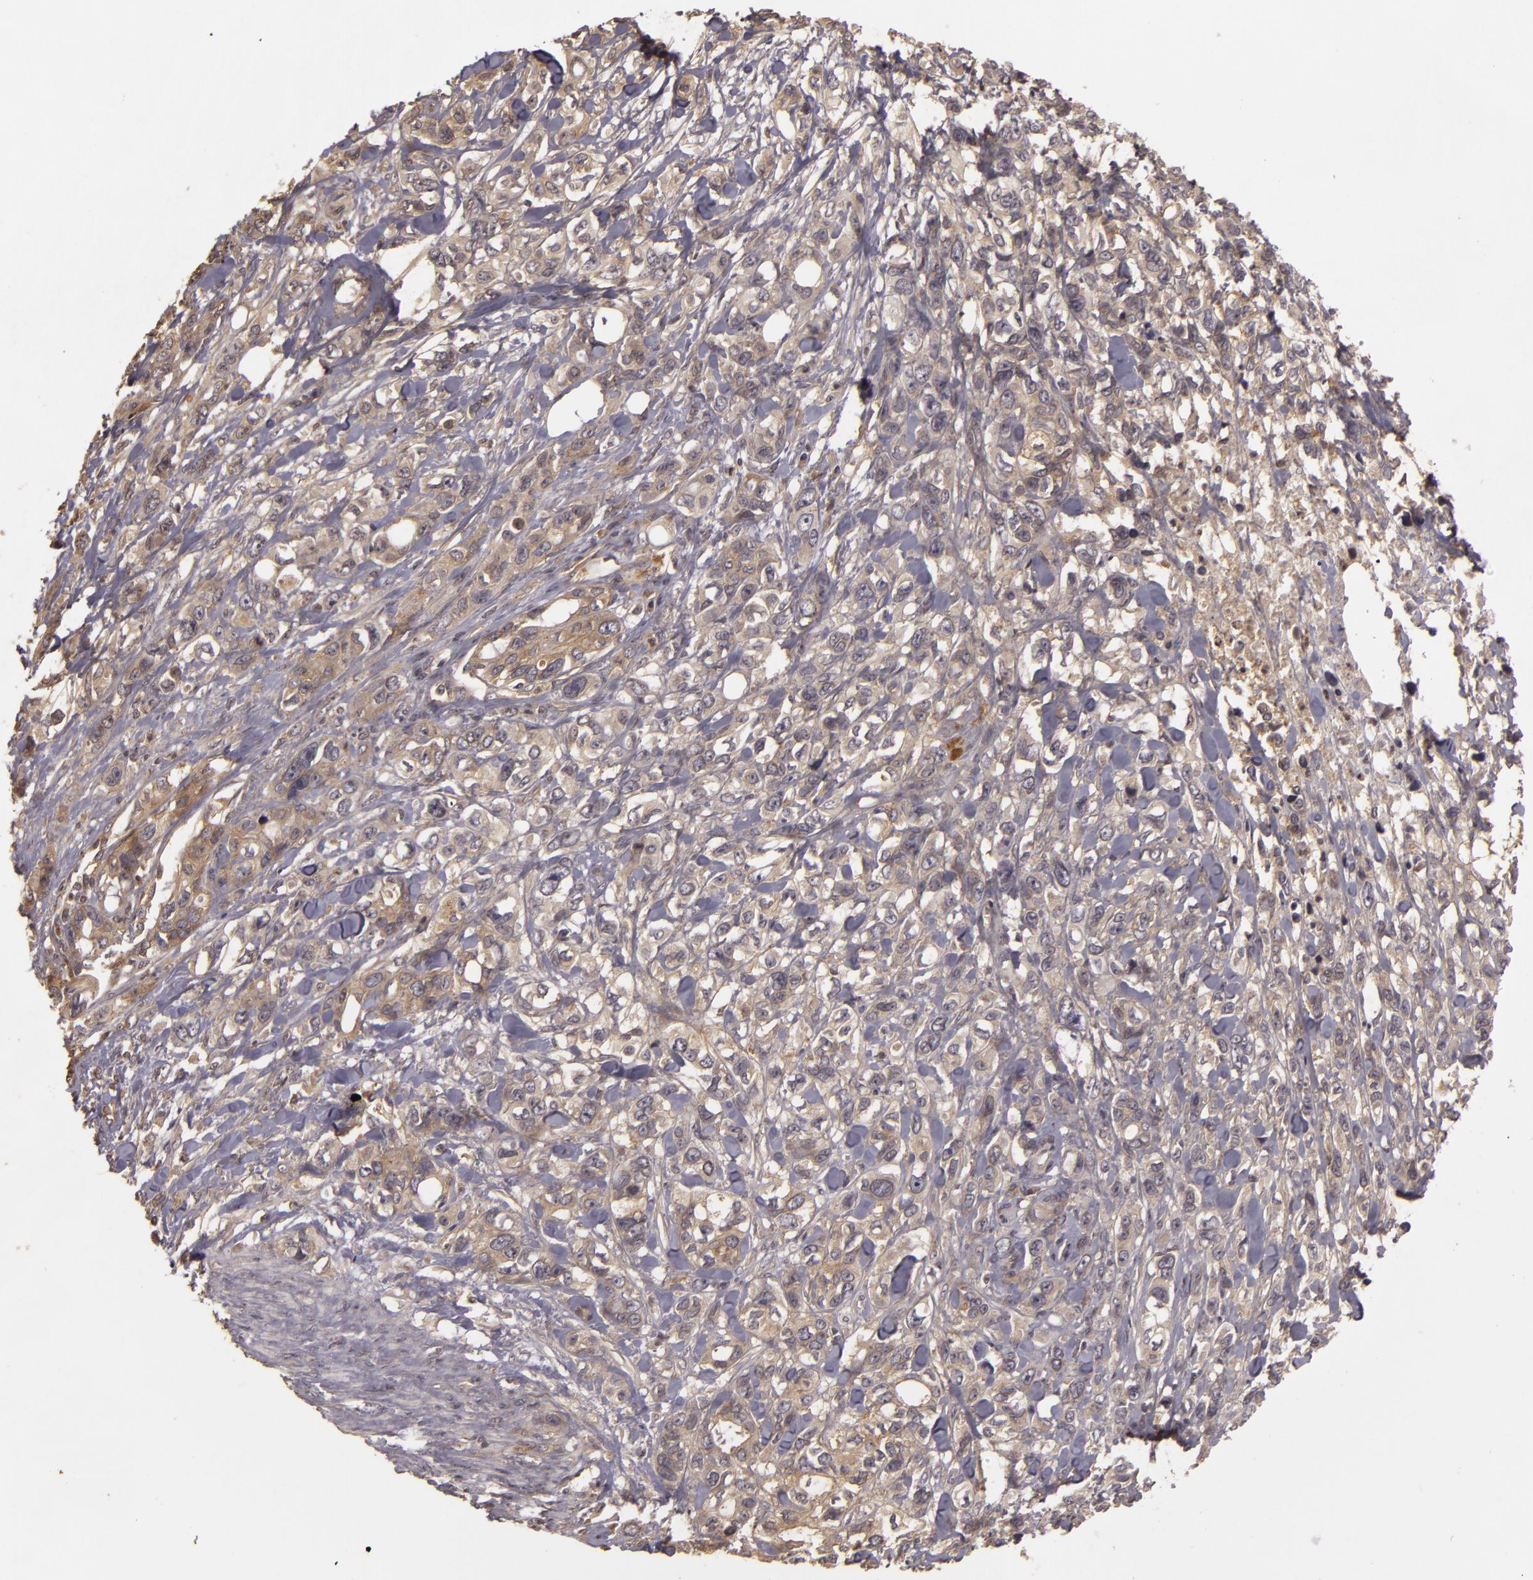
{"staining": {"intensity": "weak", "quantity": ">75%", "location": "cytoplasmic/membranous"}, "tissue": "stomach cancer", "cell_type": "Tumor cells", "image_type": "cancer", "snomed": [{"axis": "morphology", "description": "Adenocarcinoma, NOS"}, {"axis": "topography", "description": "Stomach, upper"}], "caption": "Immunohistochemistry micrograph of neoplastic tissue: human stomach cancer stained using immunohistochemistry displays low levels of weak protein expression localized specifically in the cytoplasmic/membranous of tumor cells, appearing as a cytoplasmic/membranous brown color.", "gene": "HRAS", "patient": {"sex": "male", "age": 47}}